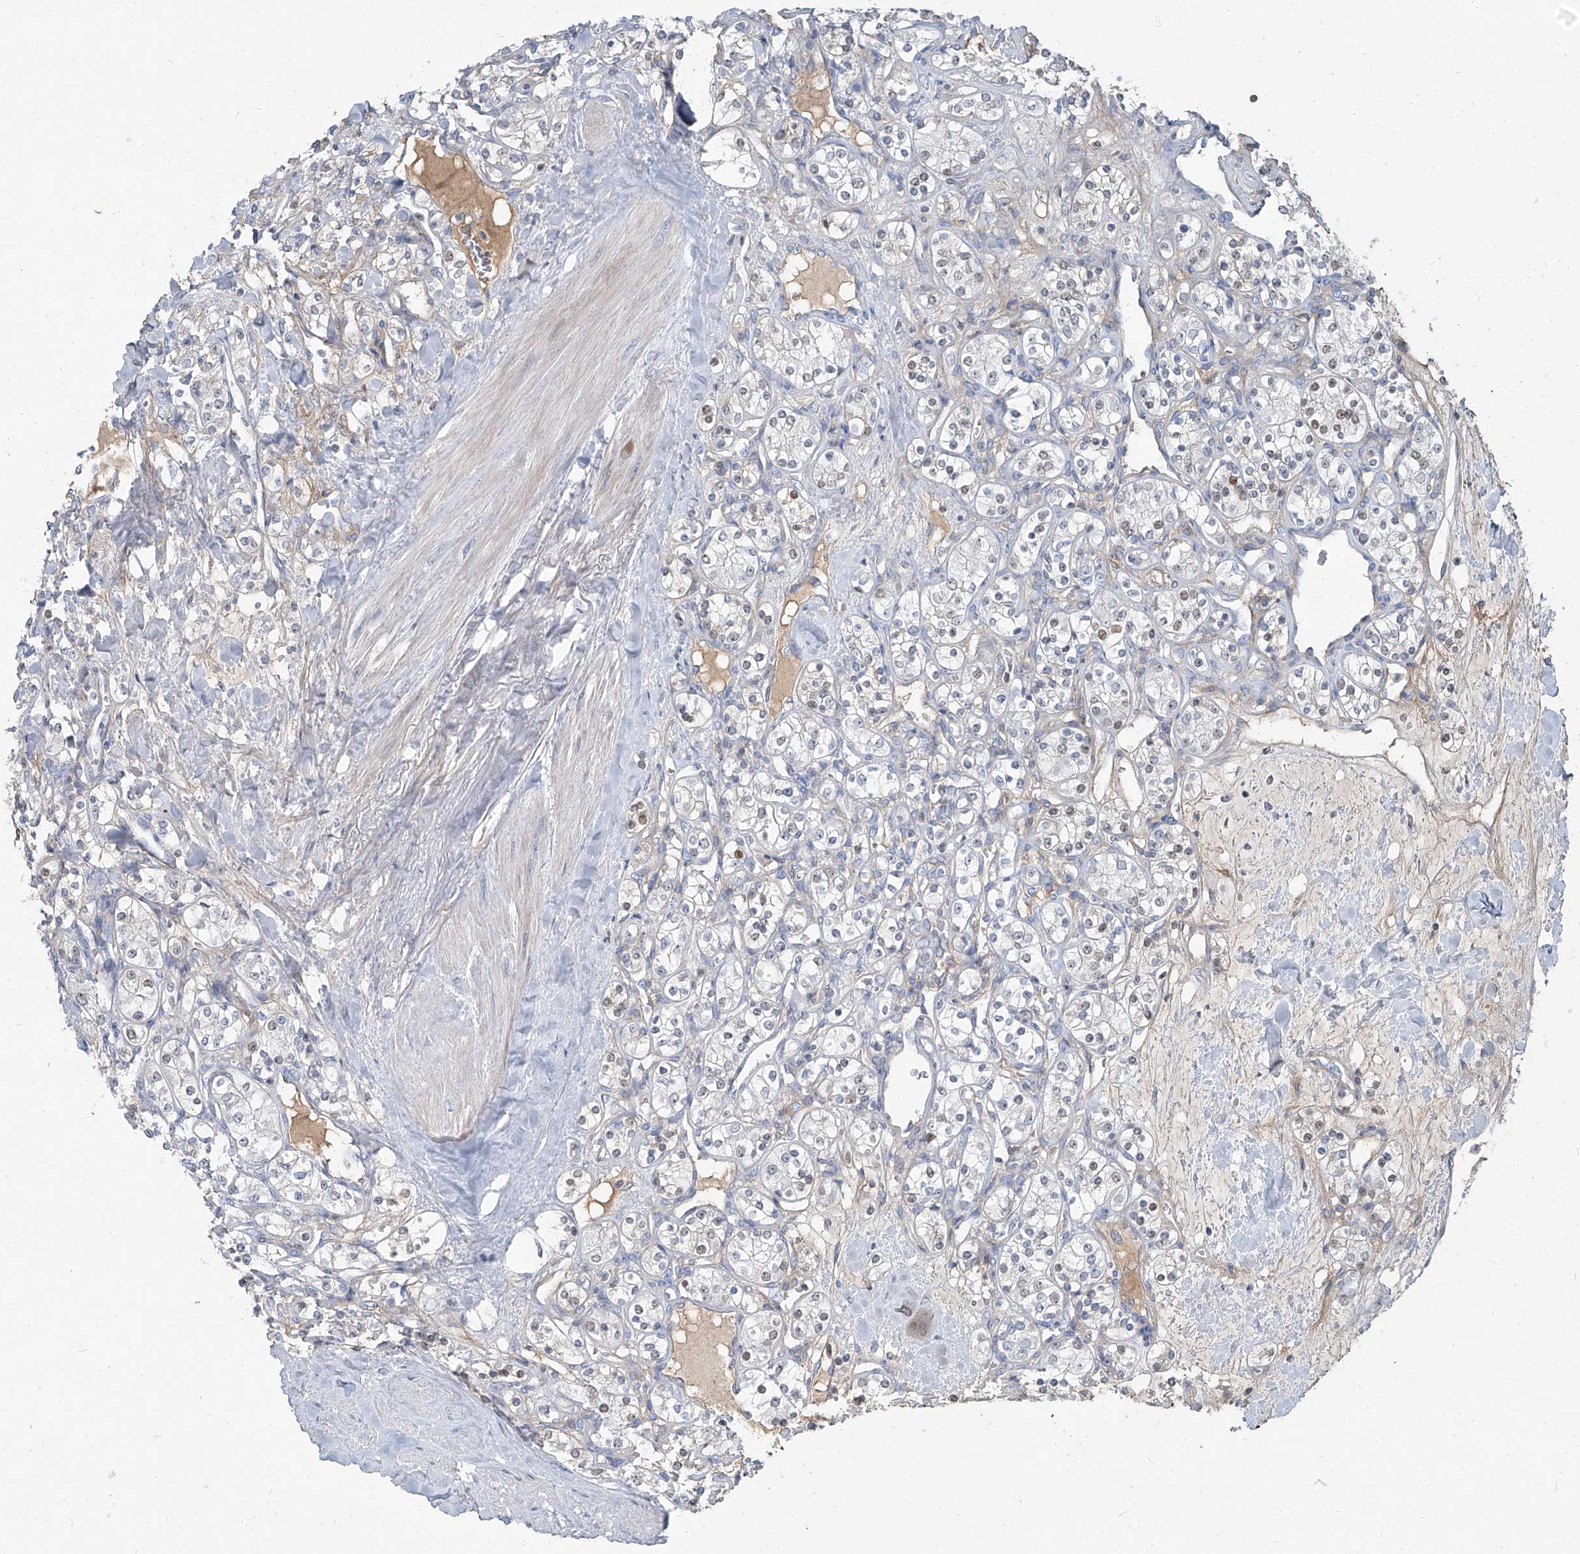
{"staining": {"intensity": "weak", "quantity": "<25%", "location": "nuclear"}, "tissue": "renal cancer", "cell_type": "Tumor cells", "image_type": "cancer", "snomed": [{"axis": "morphology", "description": "Adenocarcinoma, NOS"}, {"axis": "topography", "description": "Kidney"}], "caption": "Tumor cells are negative for protein expression in human renal cancer (adenocarcinoma).", "gene": "HOXA3", "patient": {"sex": "male", "age": 77}}